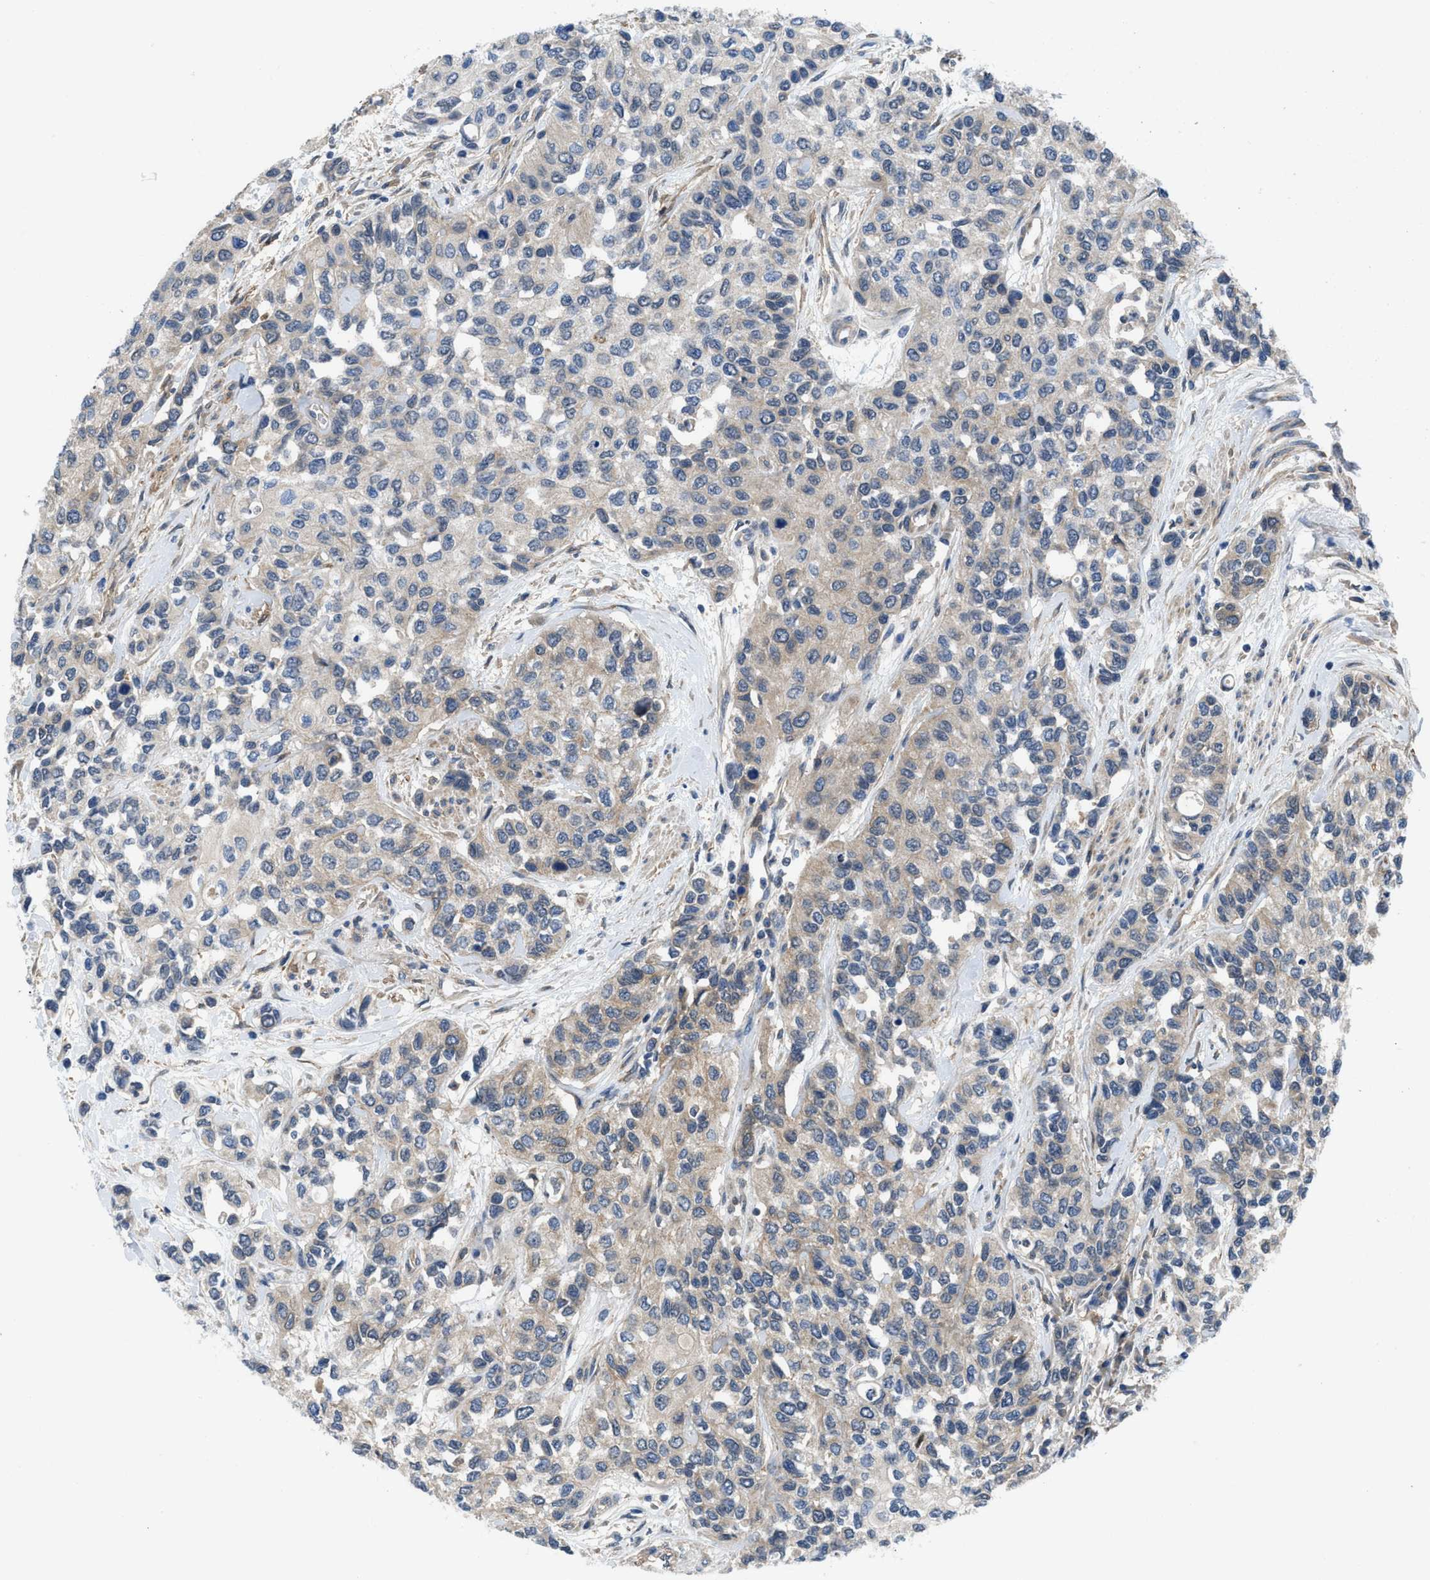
{"staining": {"intensity": "negative", "quantity": "none", "location": "none"}, "tissue": "urothelial cancer", "cell_type": "Tumor cells", "image_type": "cancer", "snomed": [{"axis": "morphology", "description": "Urothelial carcinoma, High grade"}, {"axis": "topography", "description": "Urinary bladder"}], "caption": "A high-resolution micrograph shows immunohistochemistry (IHC) staining of high-grade urothelial carcinoma, which reveals no significant positivity in tumor cells. (DAB (3,3'-diaminobenzidine) IHC visualized using brightfield microscopy, high magnification).", "gene": "PANX1", "patient": {"sex": "female", "age": 56}}